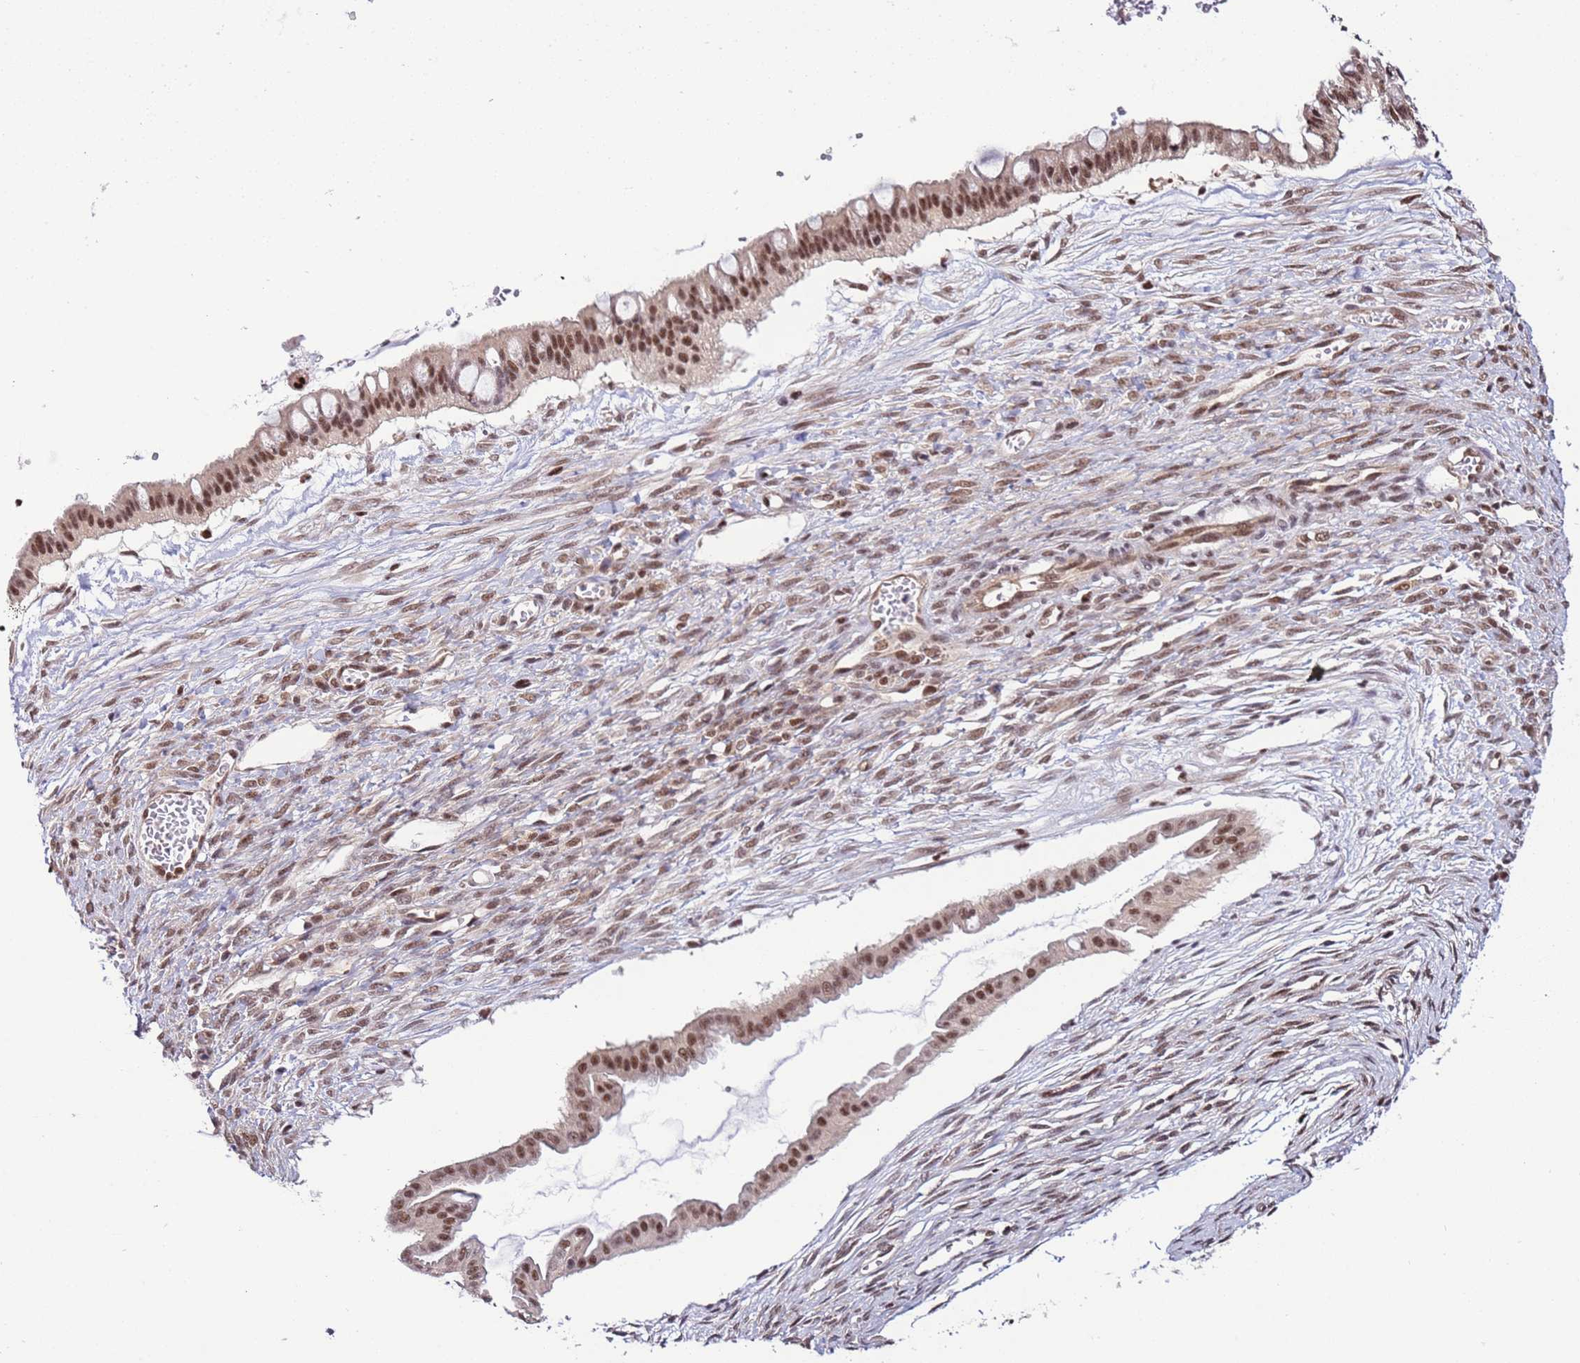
{"staining": {"intensity": "moderate", "quantity": ">75%", "location": "nuclear"}, "tissue": "ovarian cancer", "cell_type": "Tumor cells", "image_type": "cancer", "snomed": [{"axis": "morphology", "description": "Cystadenocarcinoma, mucinous, NOS"}, {"axis": "topography", "description": "Ovary"}], "caption": "The photomicrograph displays staining of mucinous cystadenocarcinoma (ovarian), revealing moderate nuclear protein staining (brown color) within tumor cells.", "gene": "PRPF6", "patient": {"sex": "female", "age": 73}}